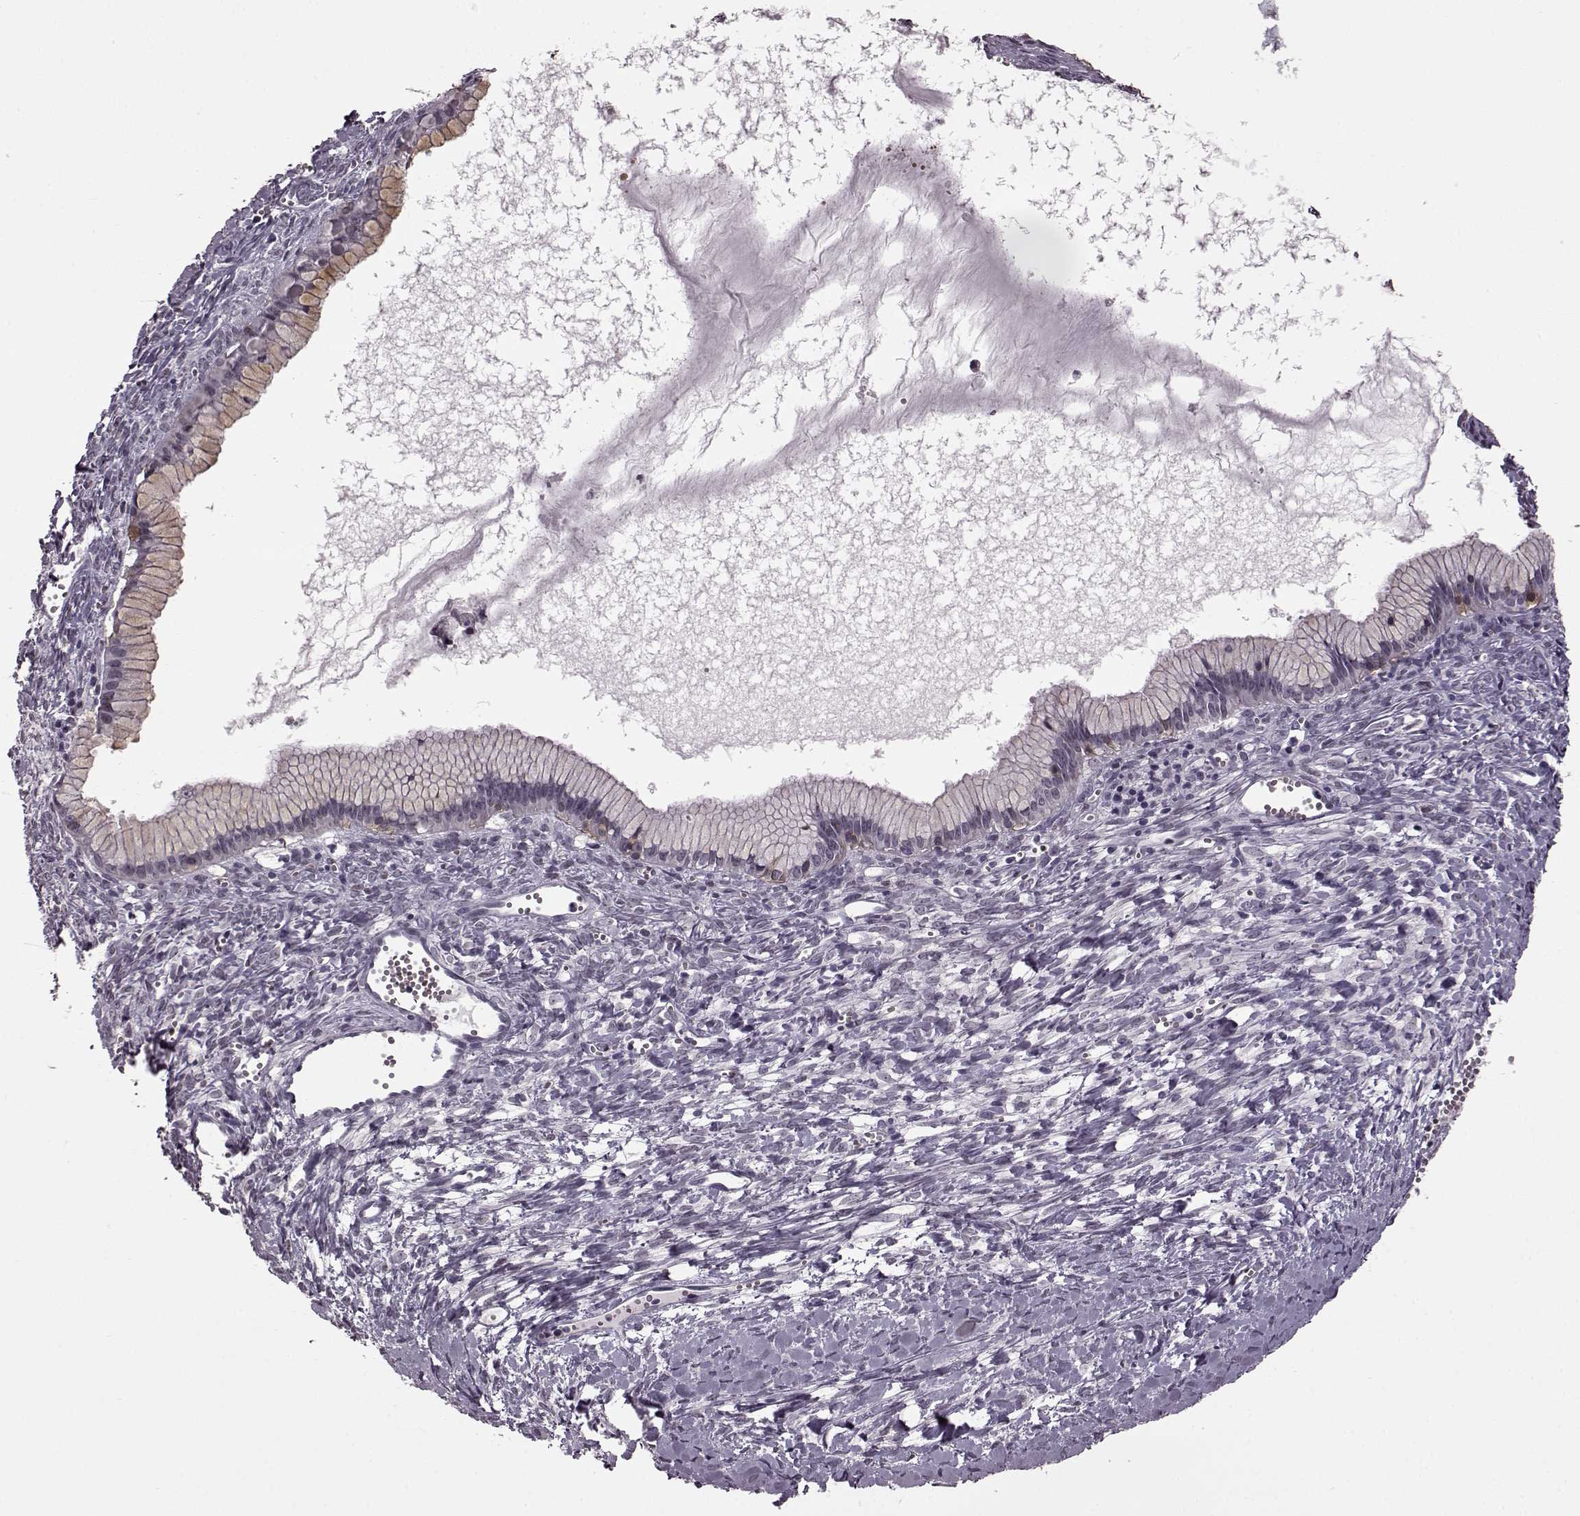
{"staining": {"intensity": "negative", "quantity": "none", "location": "none"}, "tissue": "ovarian cancer", "cell_type": "Tumor cells", "image_type": "cancer", "snomed": [{"axis": "morphology", "description": "Cystadenocarcinoma, mucinous, NOS"}, {"axis": "topography", "description": "Ovary"}], "caption": "This is an immunohistochemistry micrograph of mucinous cystadenocarcinoma (ovarian). There is no positivity in tumor cells.", "gene": "STX1B", "patient": {"sex": "female", "age": 41}}